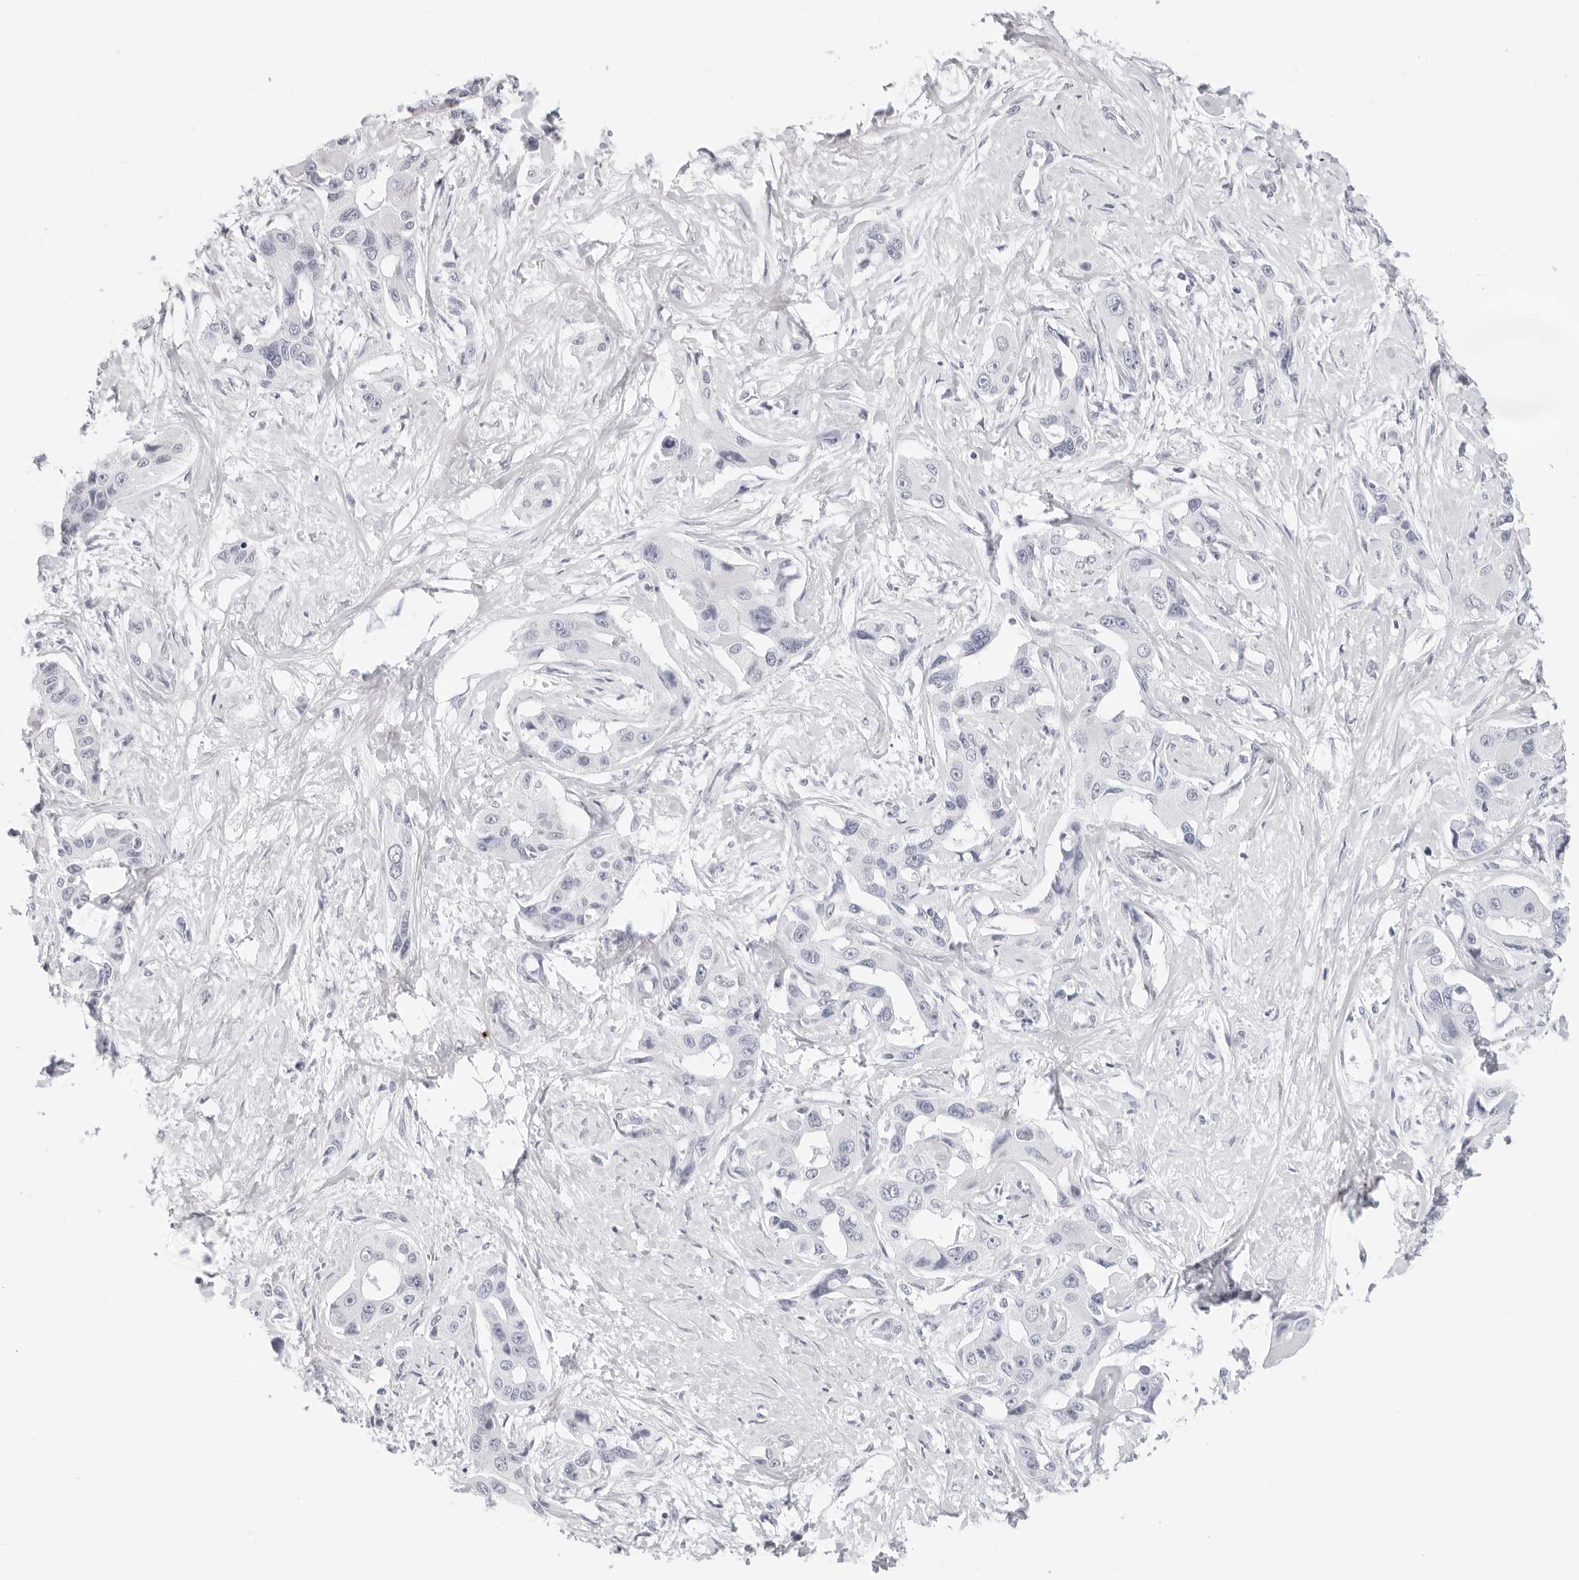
{"staining": {"intensity": "negative", "quantity": "none", "location": "none"}, "tissue": "liver cancer", "cell_type": "Tumor cells", "image_type": "cancer", "snomed": [{"axis": "morphology", "description": "Cholangiocarcinoma"}, {"axis": "topography", "description": "Liver"}], "caption": "Liver cancer (cholangiocarcinoma) stained for a protein using IHC shows no expression tumor cells.", "gene": "AGMAT", "patient": {"sex": "male", "age": 59}}